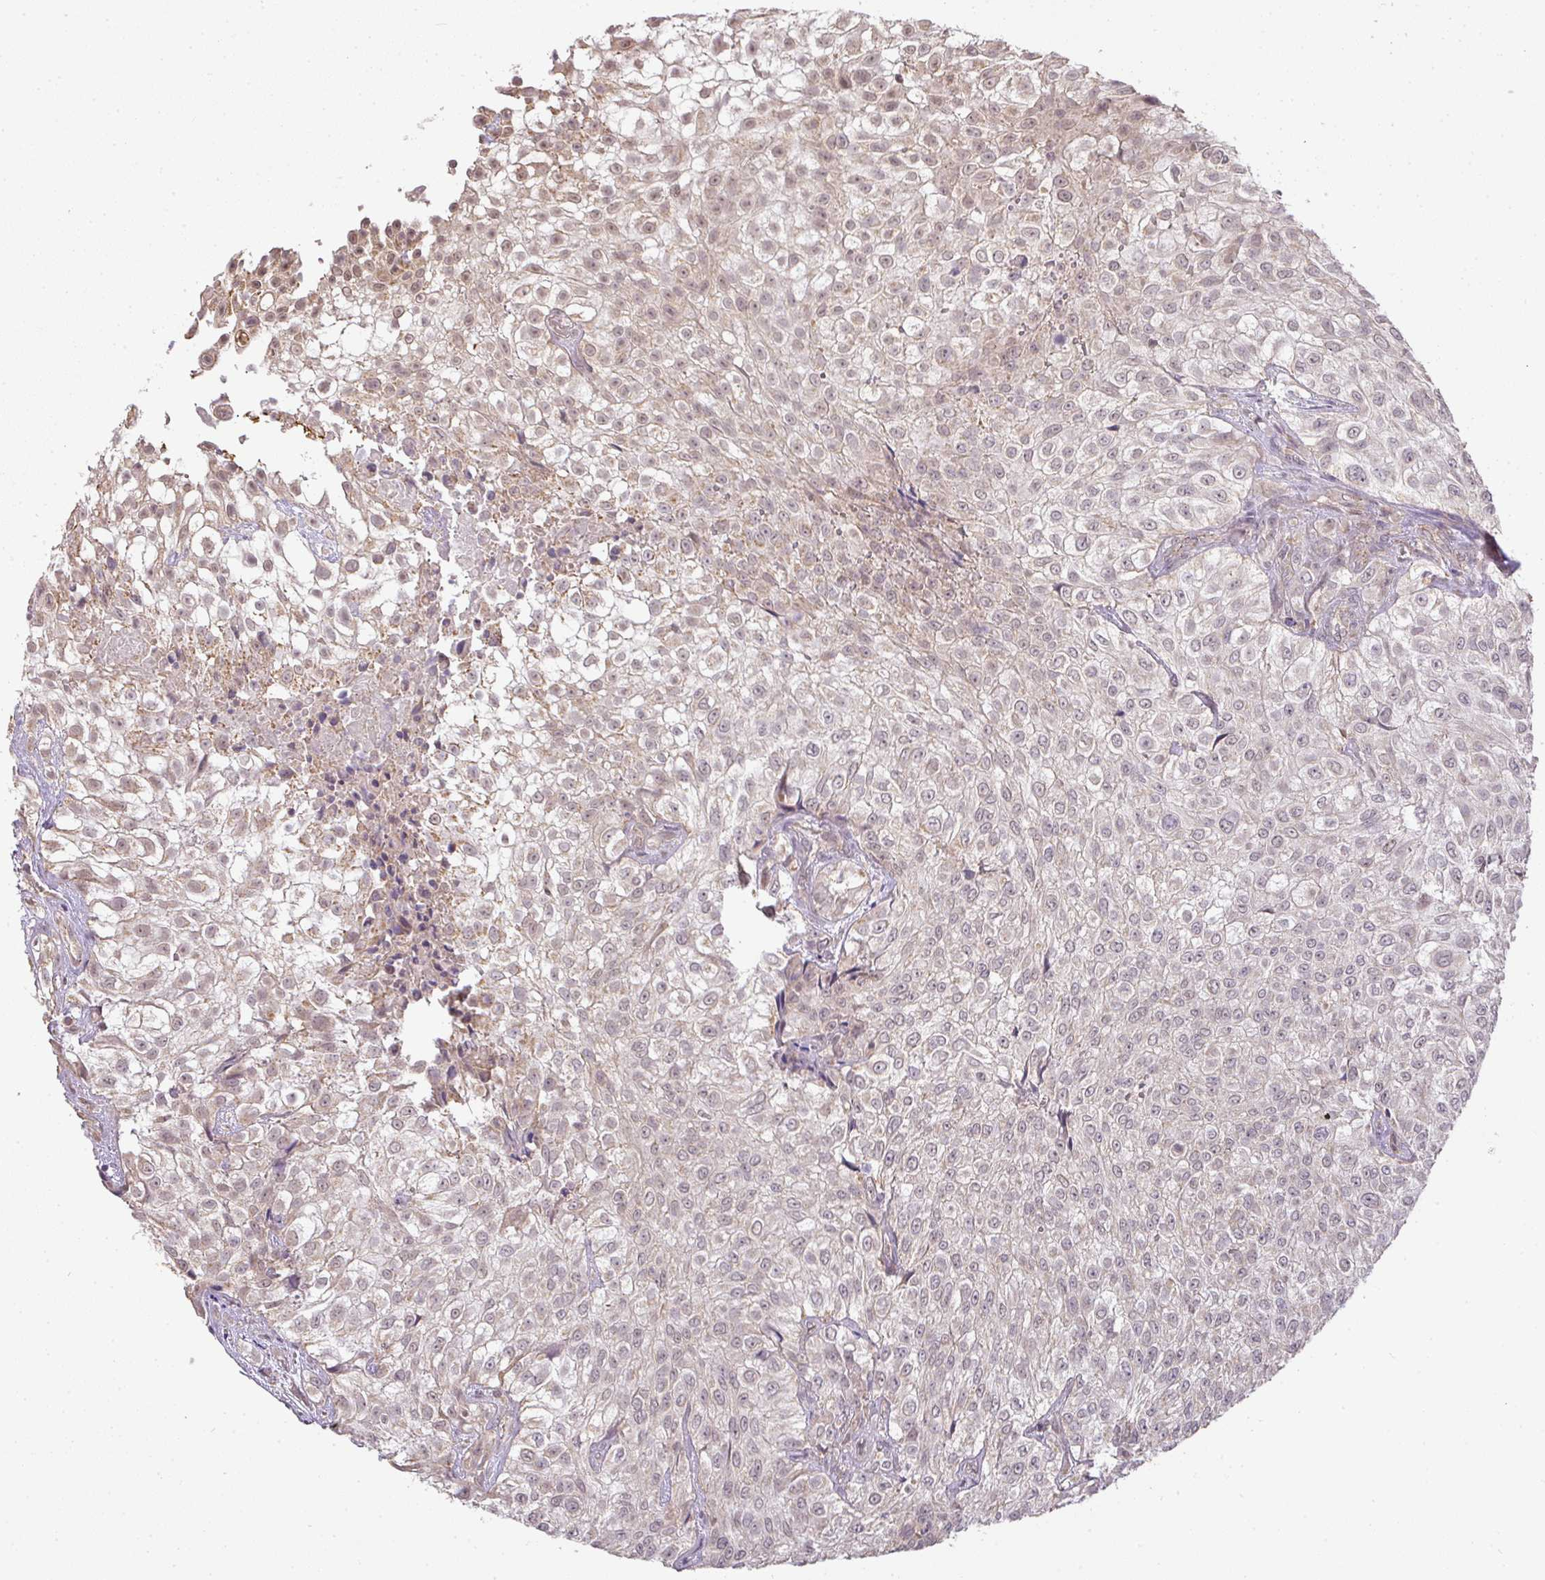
{"staining": {"intensity": "weak", "quantity": "25%-75%", "location": "cytoplasmic/membranous,nuclear"}, "tissue": "urothelial cancer", "cell_type": "Tumor cells", "image_type": "cancer", "snomed": [{"axis": "morphology", "description": "Urothelial carcinoma, High grade"}, {"axis": "topography", "description": "Urinary bladder"}], "caption": "High-grade urothelial carcinoma was stained to show a protein in brown. There is low levels of weak cytoplasmic/membranous and nuclear staining in approximately 25%-75% of tumor cells.", "gene": "MYOM2", "patient": {"sex": "male", "age": 56}}